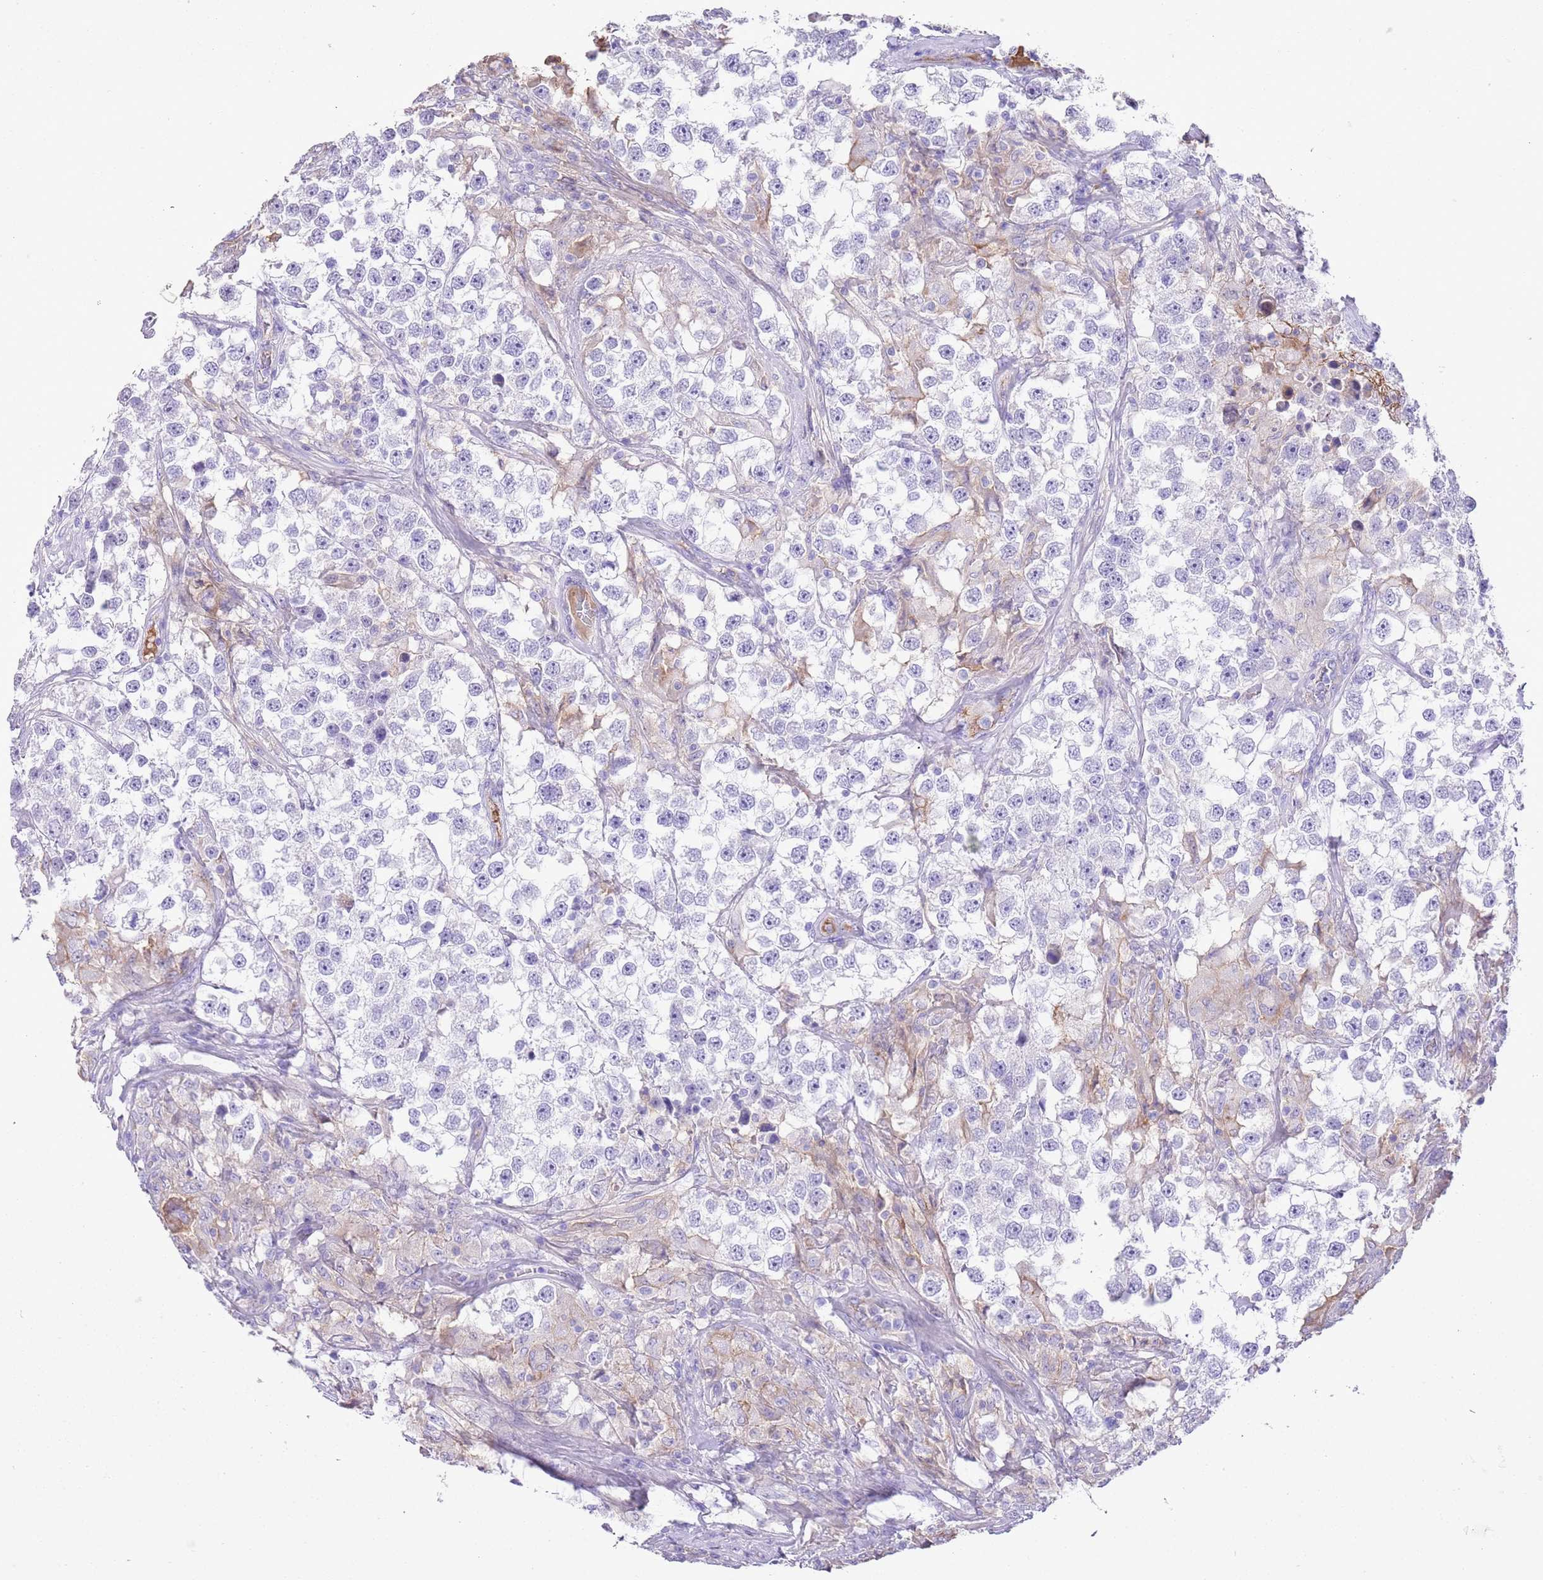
{"staining": {"intensity": "negative", "quantity": "none", "location": "none"}, "tissue": "testis cancer", "cell_type": "Tumor cells", "image_type": "cancer", "snomed": [{"axis": "morphology", "description": "Seminoma, NOS"}, {"axis": "topography", "description": "Testis"}], "caption": "Tumor cells show no significant staining in seminoma (testis). (DAB (3,3'-diaminobenzidine) immunohistochemistry with hematoxylin counter stain).", "gene": "IGF1", "patient": {"sex": "male", "age": 46}}